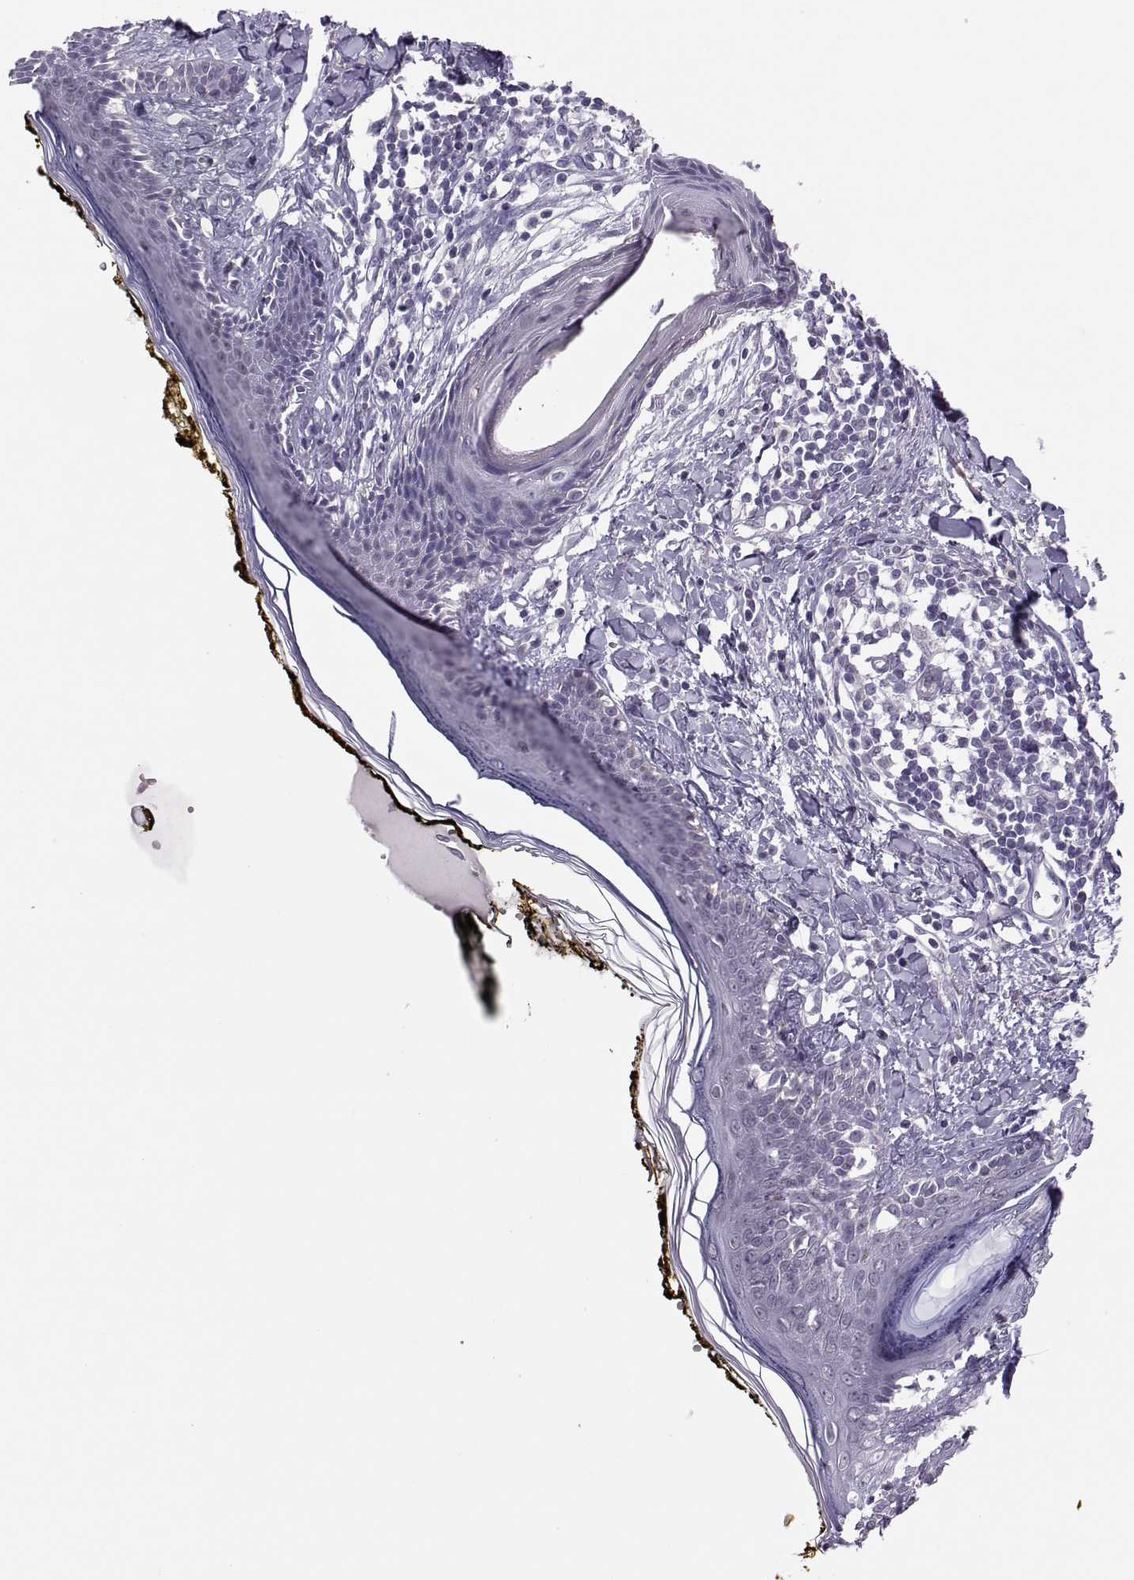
{"staining": {"intensity": "negative", "quantity": "none", "location": "none"}, "tissue": "skin", "cell_type": "Fibroblasts", "image_type": "normal", "snomed": [{"axis": "morphology", "description": "Normal tissue, NOS"}, {"axis": "topography", "description": "Skin"}], "caption": "The immunohistochemistry (IHC) image has no significant expression in fibroblasts of skin.", "gene": "DNAAF1", "patient": {"sex": "male", "age": 76}}